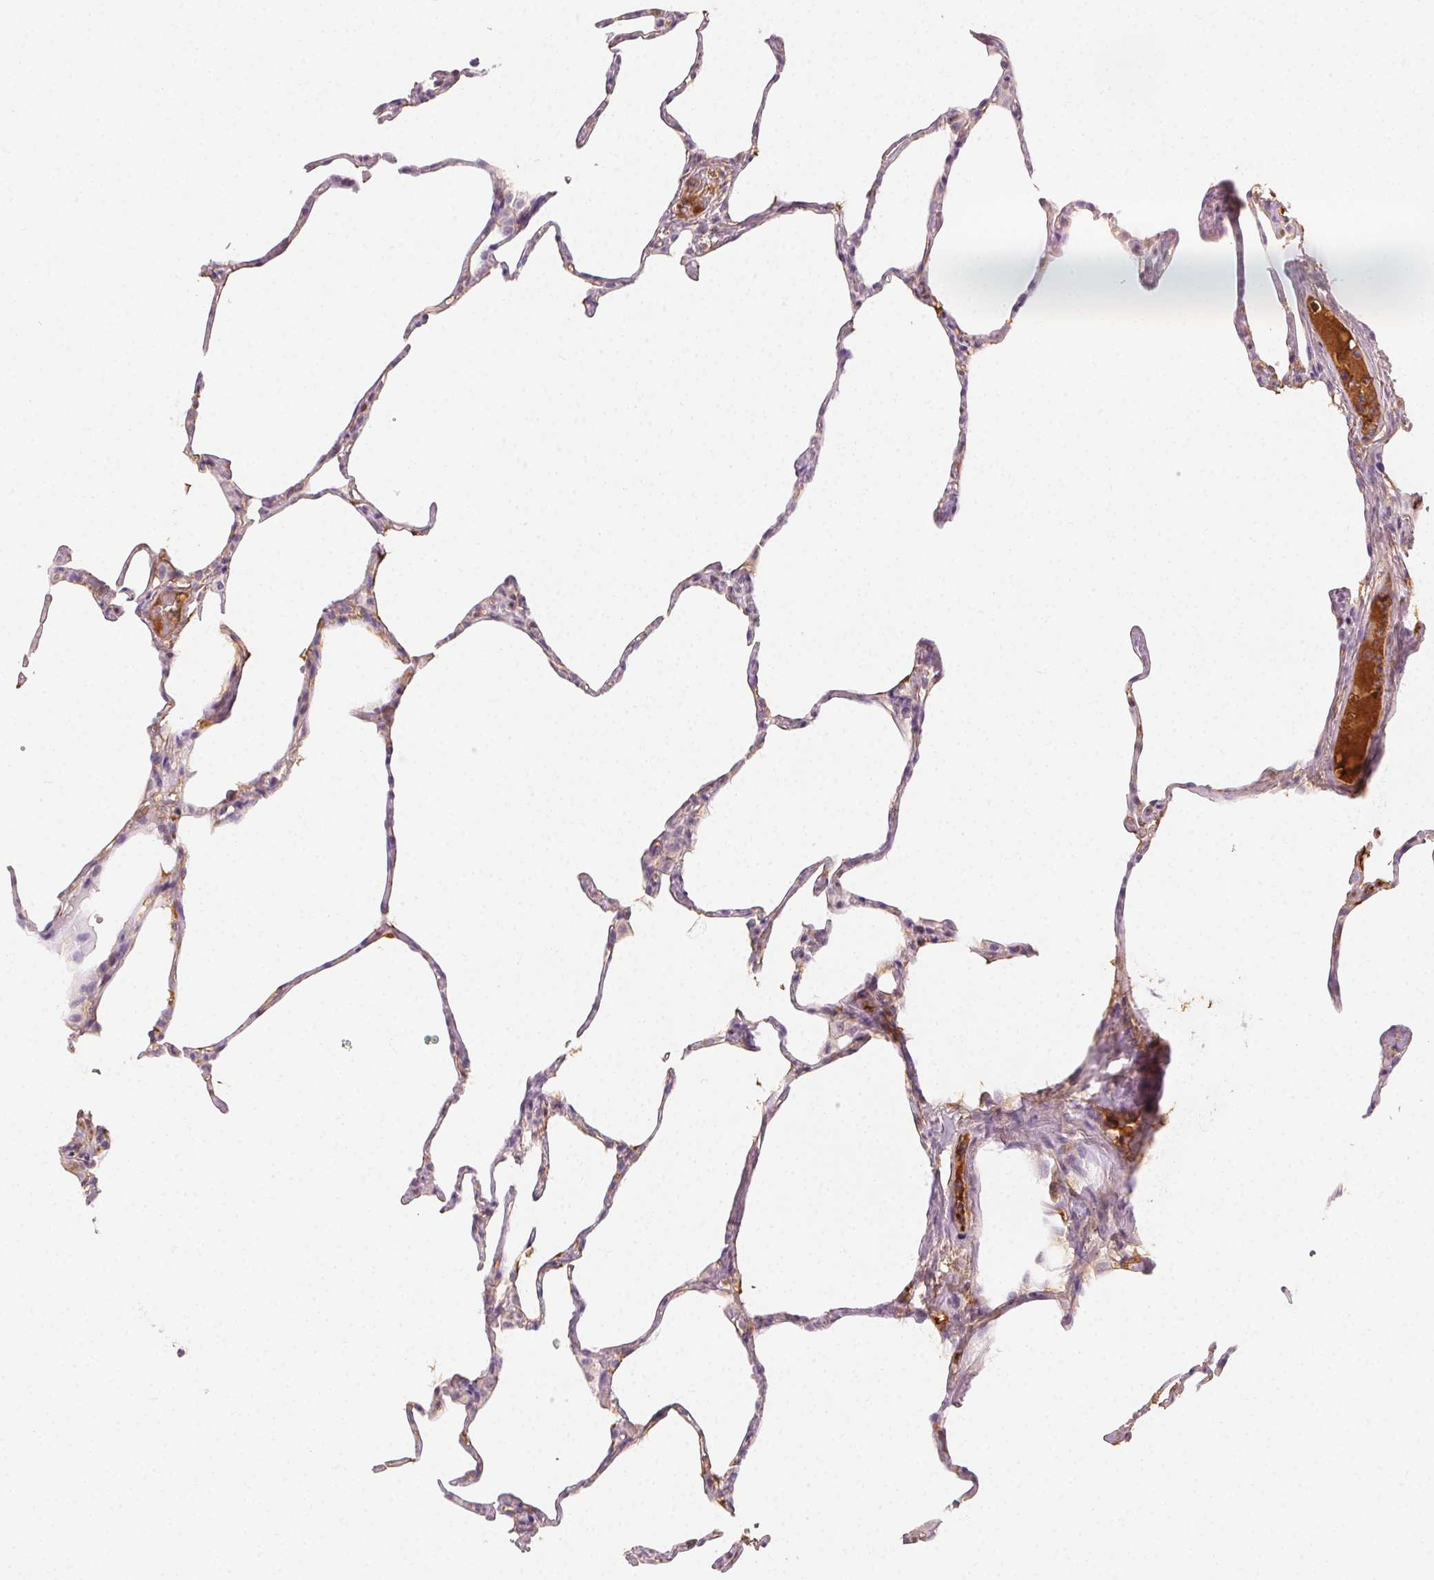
{"staining": {"intensity": "negative", "quantity": "none", "location": "none"}, "tissue": "lung", "cell_type": "Alveolar cells", "image_type": "normal", "snomed": [{"axis": "morphology", "description": "Normal tissue, NOS"}, {"axis": "topography", "description": "Lung"}], "caption": "Protein analysis of unremarkable lung demonstrates no significant expression in alveolar cells.", "gene": "AFM", "patient": {"sex": "male", "age": 65}}